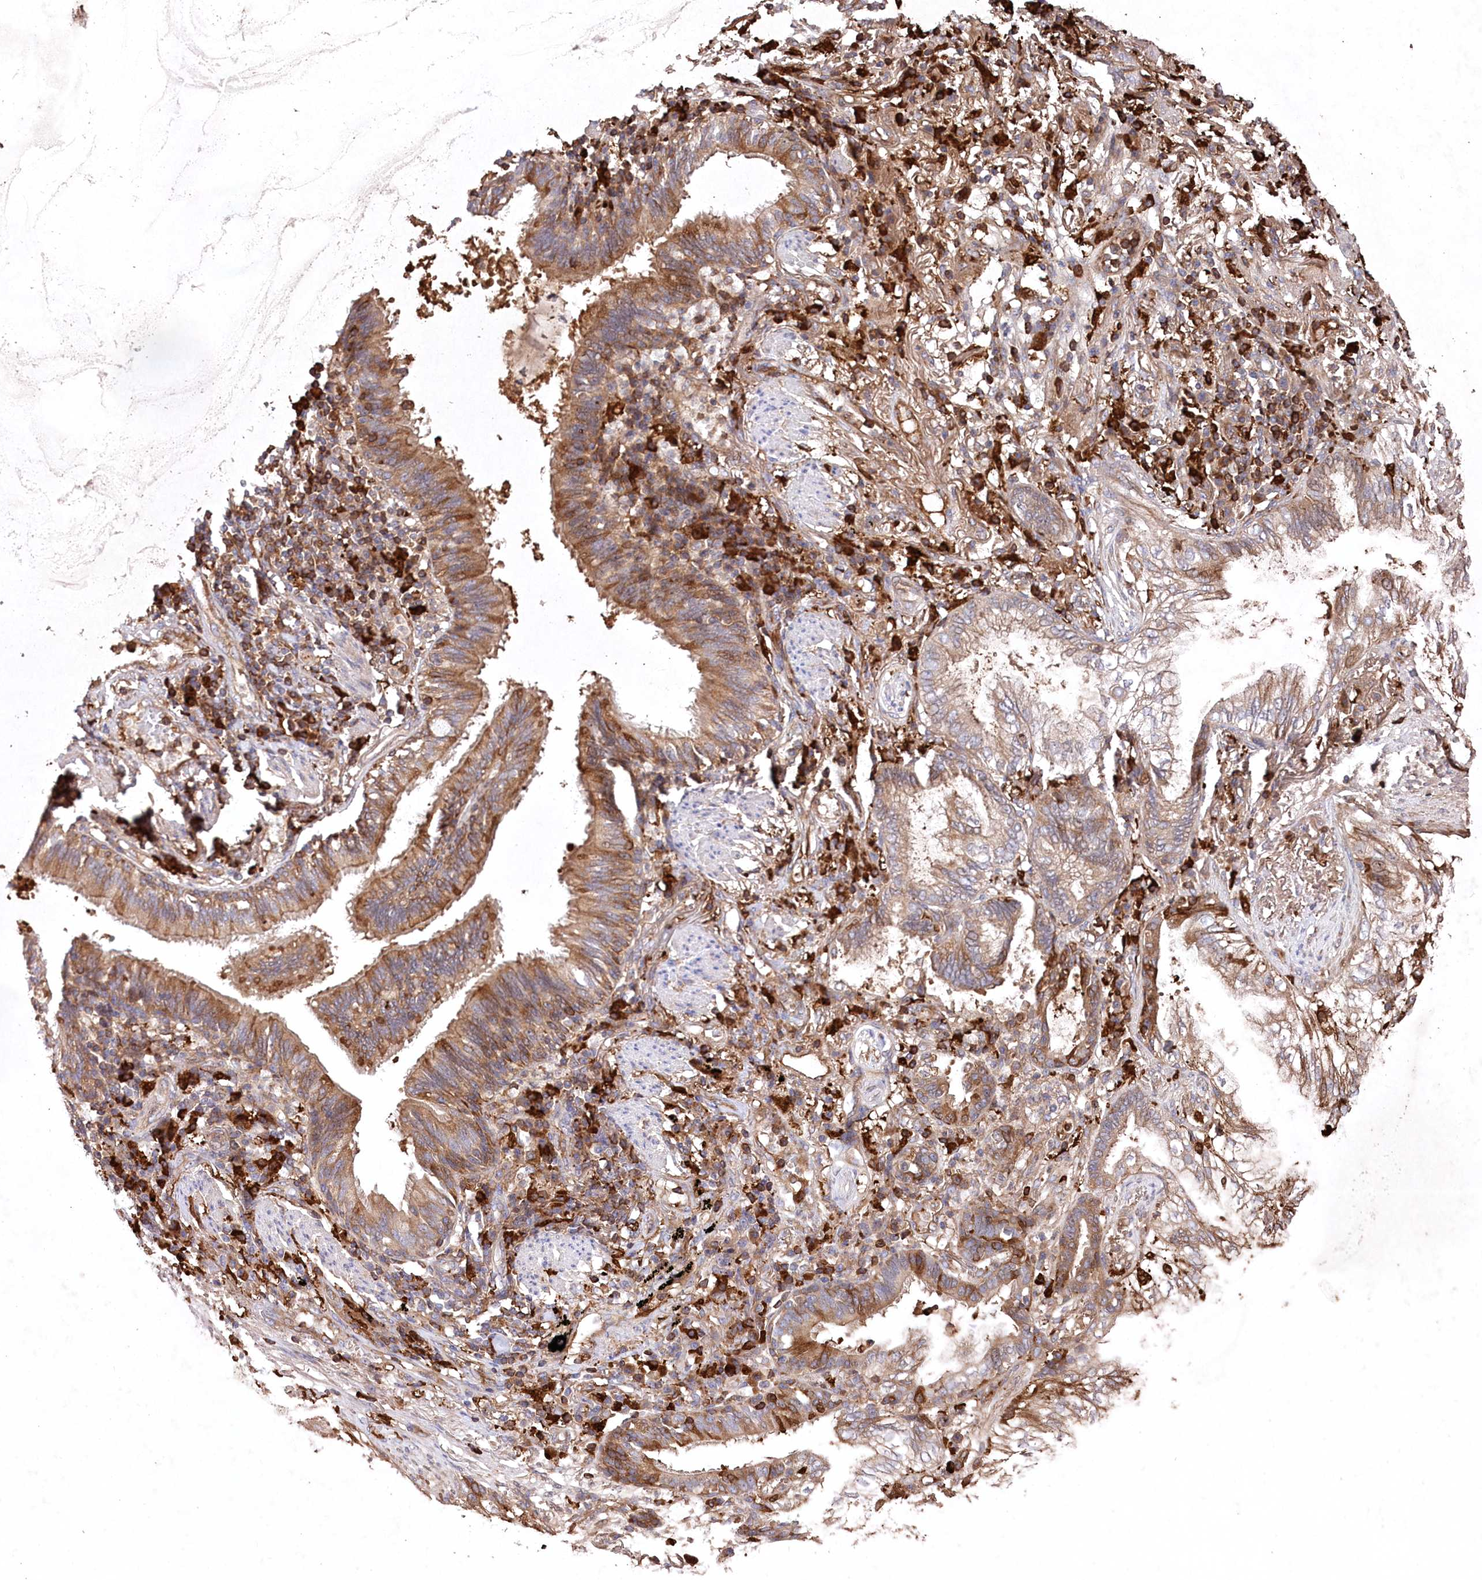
{"staining": {"intensity": "moderate", "quantity": ">75%", "location": "cytoplasmic/membranous"}, "tissue": "lung cancer", "cell_type": "Tumor cells", "image_type": "cancer", "snomed": [{"axis": "morphology", "description": "Adenocarcinoma, NOS"}, {"axis": "topography", "description": "Lung"}], "caption": "Immunohistochemistry of human adenocarcinoma (lung) demonstrates medium levels of moderate cytoplasmic/membranous staining in approximately >75% of tumor cells.", "gene": "PPP1R21", "patient": {"sex": "female", "age": 70}}